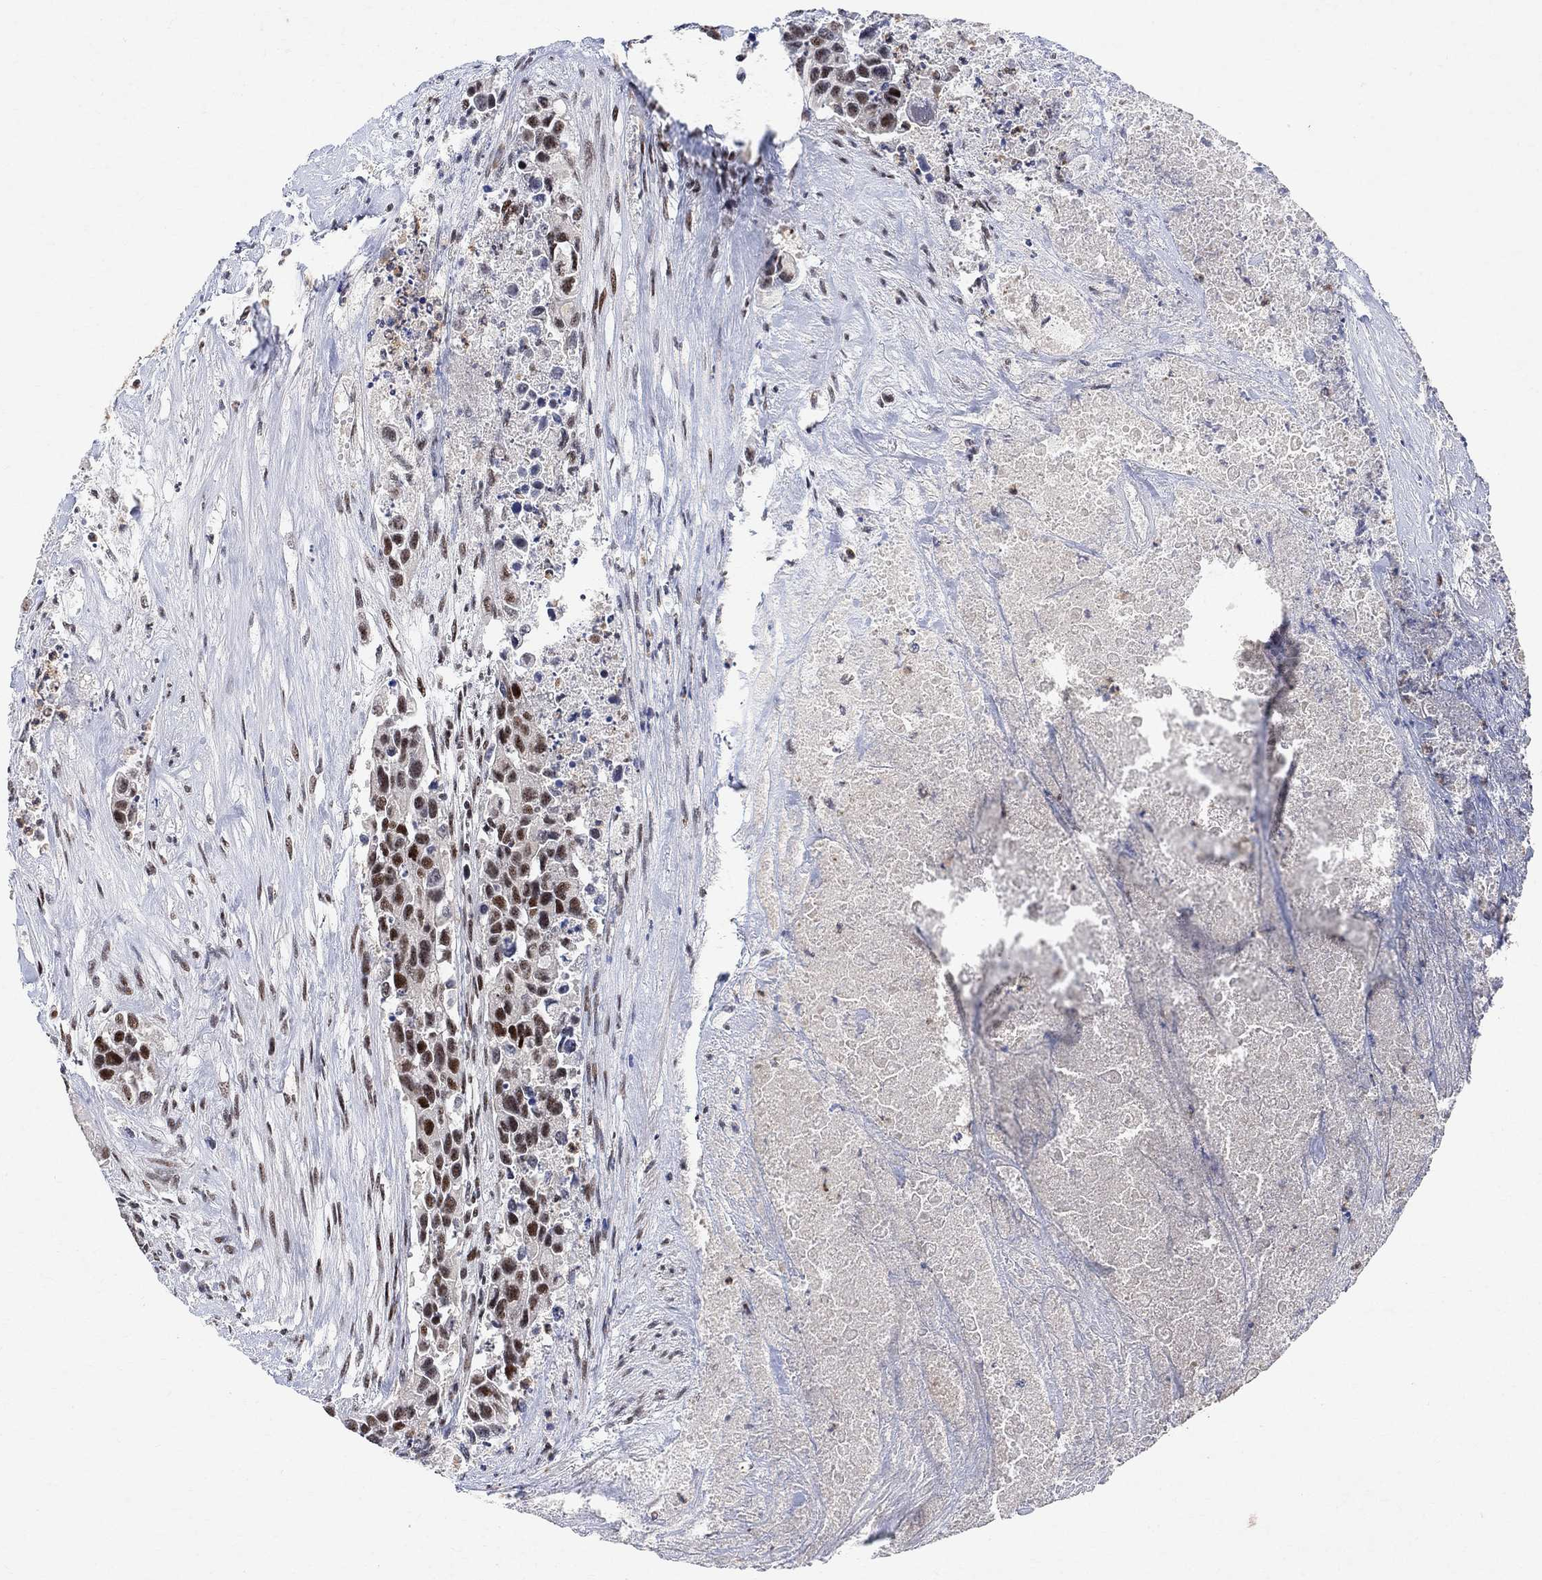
{"staining": {"intensity": "strong", "quantity": ">75%", "location": "nuclear"}, "tissue": "urothelial cancer", "cell_type": "Tumor cells", "image_type": "cancer", "snomed": [{"axis": "morphology", "description": "Urothelial carcinoma, High grade"}, {"axis": "topography", "description": "Urinary bladder"}], "caption": "A brown stain highlights strong nuclear positivity of a protein in urothelial cancer tumor cells.", "gene": "E4F1", "patient": {"sex": "female", "age": 73}}